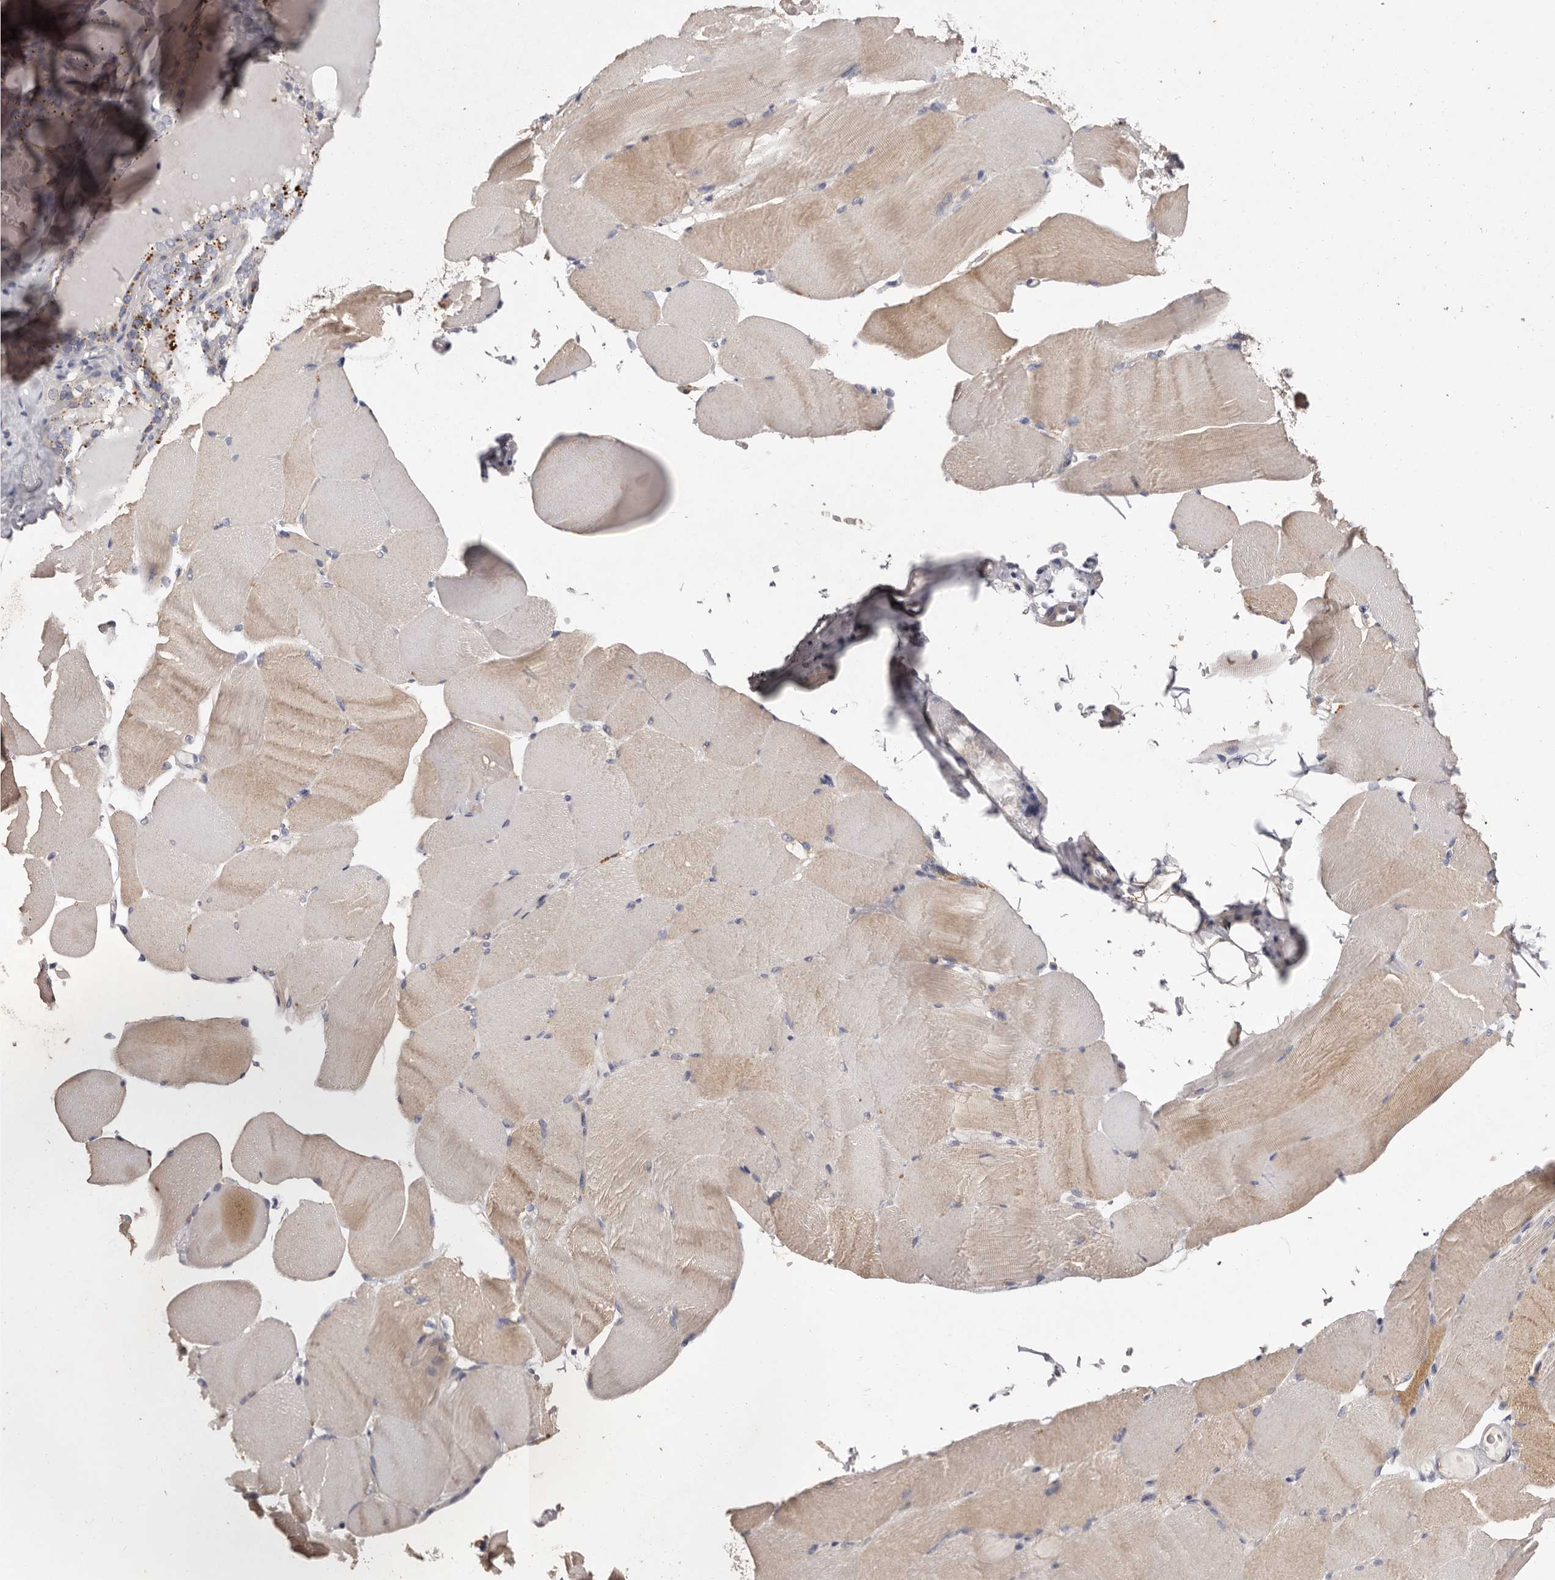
{"staining": {"intensity": "weak", "quantity": "25%-75%", "location": "cytoplasmic/membranous"}, "tissue": "skeletal muscle", "cell_type": "Myocytes", "image_type": "normal", "snomed": [{"axis": "morphology", "description": "Normal tissue, NOS"}, {"axis": "topography", "description": "Skeletal muscle"}, {"axis": "topography", "description": "Parathyroid gland"}], "caption": "Protein analysis of benign skeletal muscle displays weak cytoplasmic/membranous staining in approximately 25%-75% of myocytes.", "gene": "FAM167B", "patient": {"sex": "female", "age": 37}}